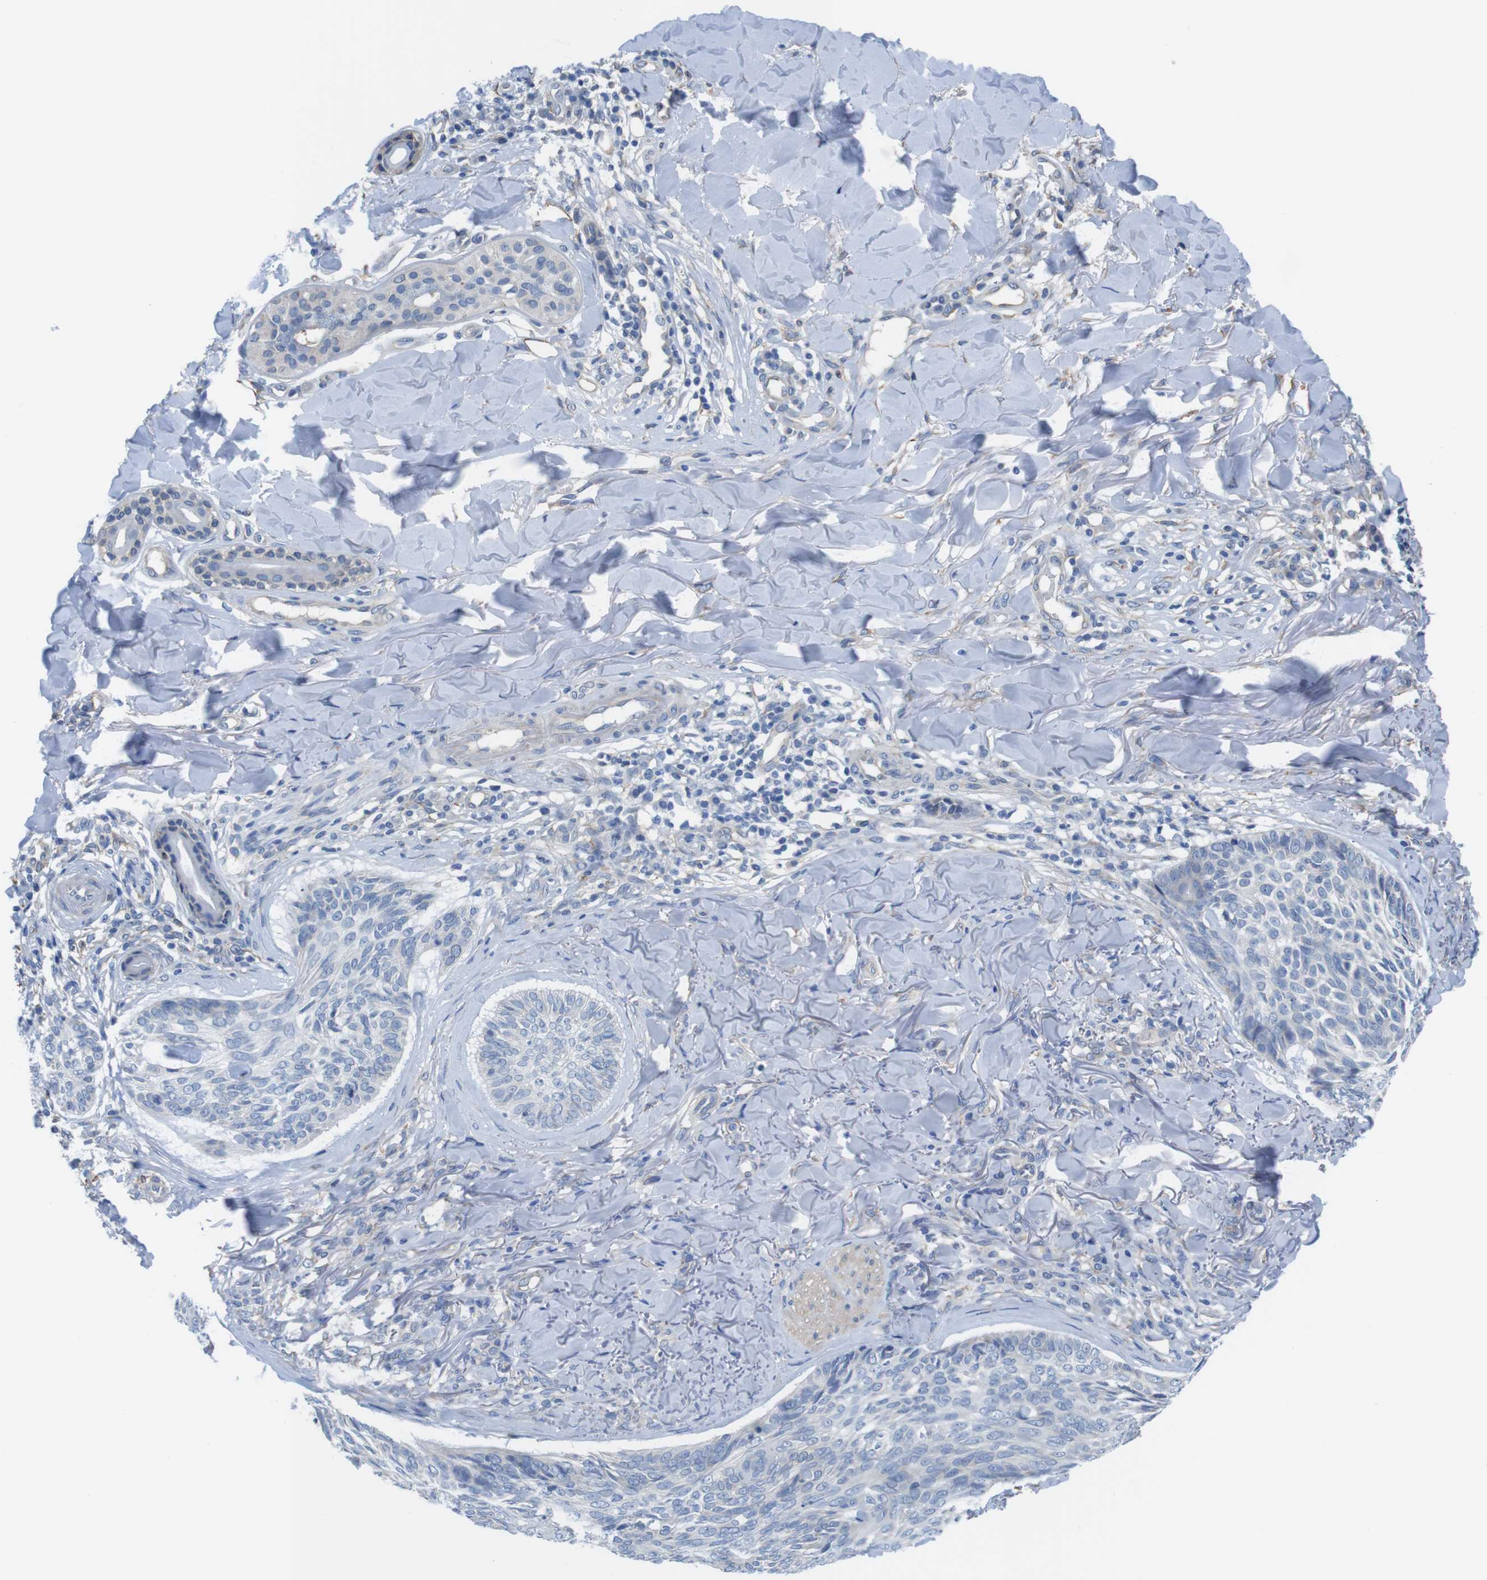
{"staining": {"intensity": "negative", "quantity": "none", "location": "none"}, "tissue": "skin cancer", "cell_type": "Tumor cells", "image_type": "cancer", "snomed": [{"axis": "morphology", "description": "Basal cell carcinoma"}, {"axis": "topography", "description": "Skin"}], "caption": "A high-resolution image shows IHC staining of skin cancer (basal cell carcinoma), which reveals no significant positivity in tumor cells.", "gene": "CDH8", "patient": {"sex": "male", "age": 43}}